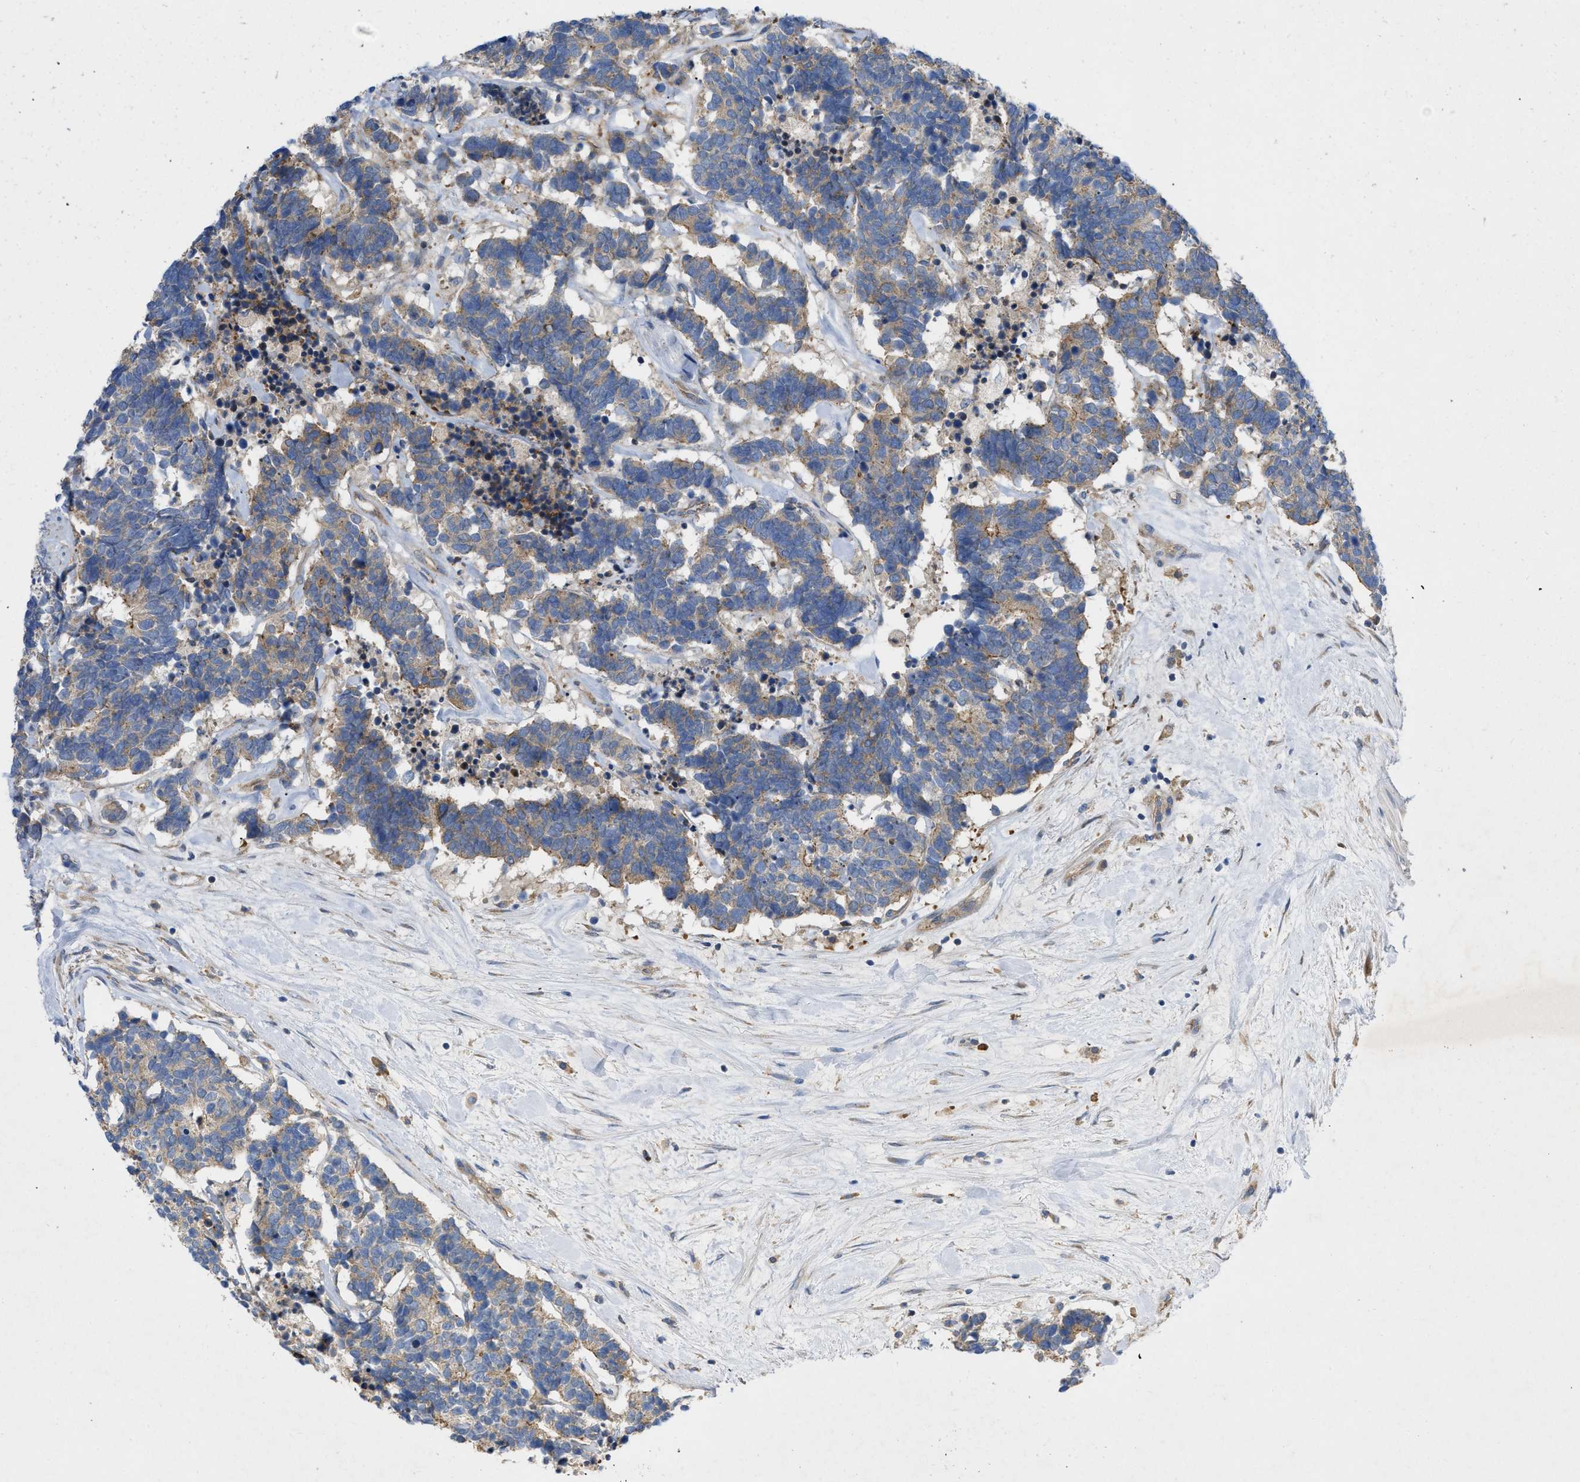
{"staining": {"intensity": "weak", "quantity": ">75%", "location": "cytoplasmic/membranous"}, "tissue": "carcinoid", "cell_type": "Tumor cells", "image_type": "cancer", "snomed": [{"axis": "morphology", "description": "Carcinoma, NOS"}, {"axis": "morphology", "description": "Carcinoid, malignant, NOS"}, {"axis": "topography", "description": "Urinary bladder"}], "caption": "Human carcinoid (malignant) stained for a protein (brown) demonstrates weak cytoplasmic/membranous positive expression in approximately >75% of tumor cells.", "gene": "TMEM131", "patient": {"sex": "male", "age": 57}}